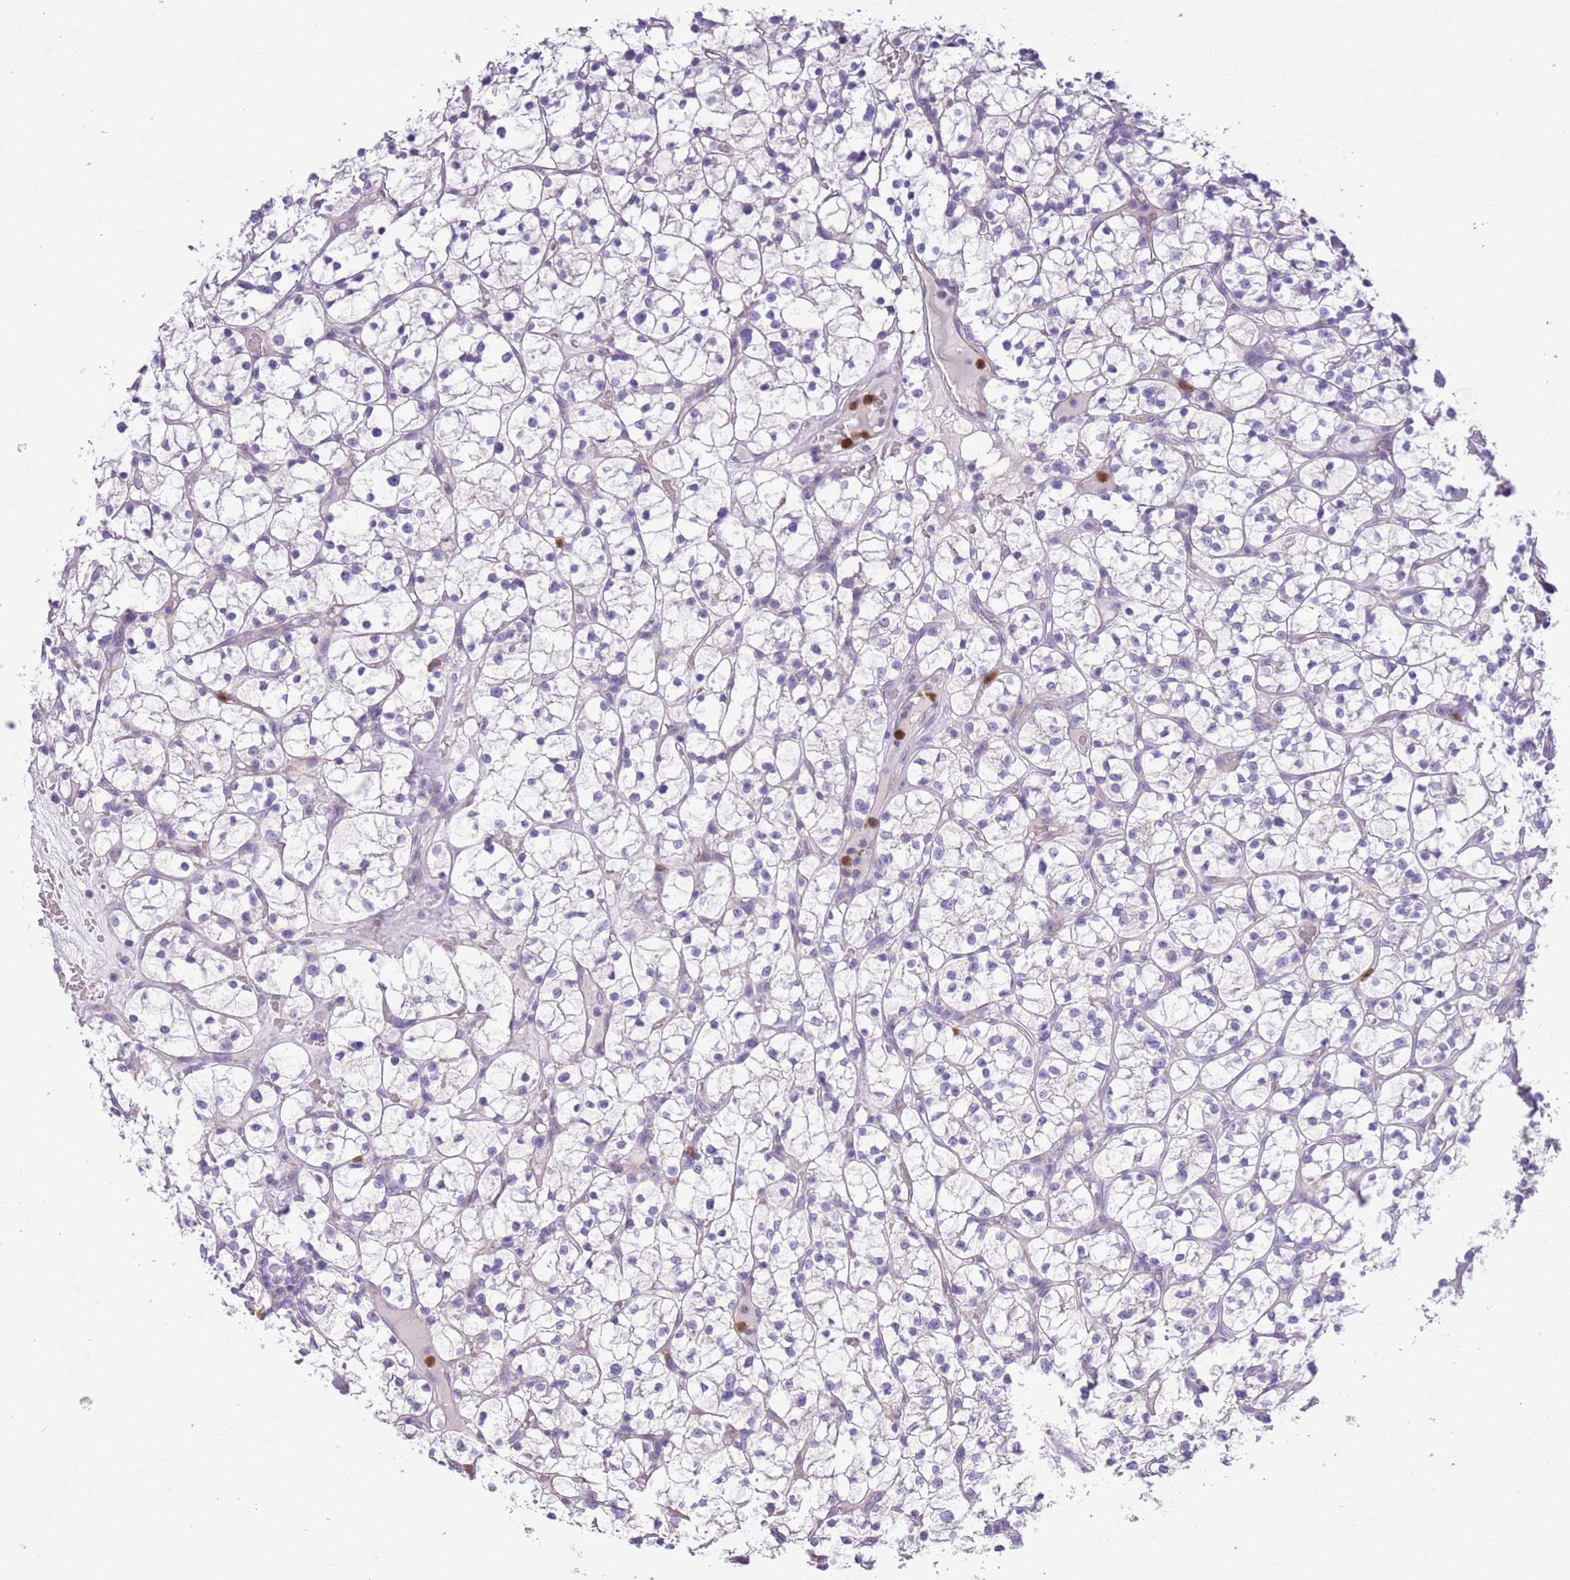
{"staining": {"intensity": "negative", "quantity": "none", "location": "none"}, "tissue": "renal cancer", "cell_type": "Tumor cells", "image_type": "cancer", "snomed": [{"axis": "morphology", "description": "Adenocarcinoma, NOS"}, {"axis": "topography", "description": "Kidney"}], "caption": "The immunohistochemistry (IHC) histopathology image has no significant staining in tumor cells of renal adenocarcinoma tissue.", "gene": "OR6M1", "patient": {"sex": "female", "age": 64}}